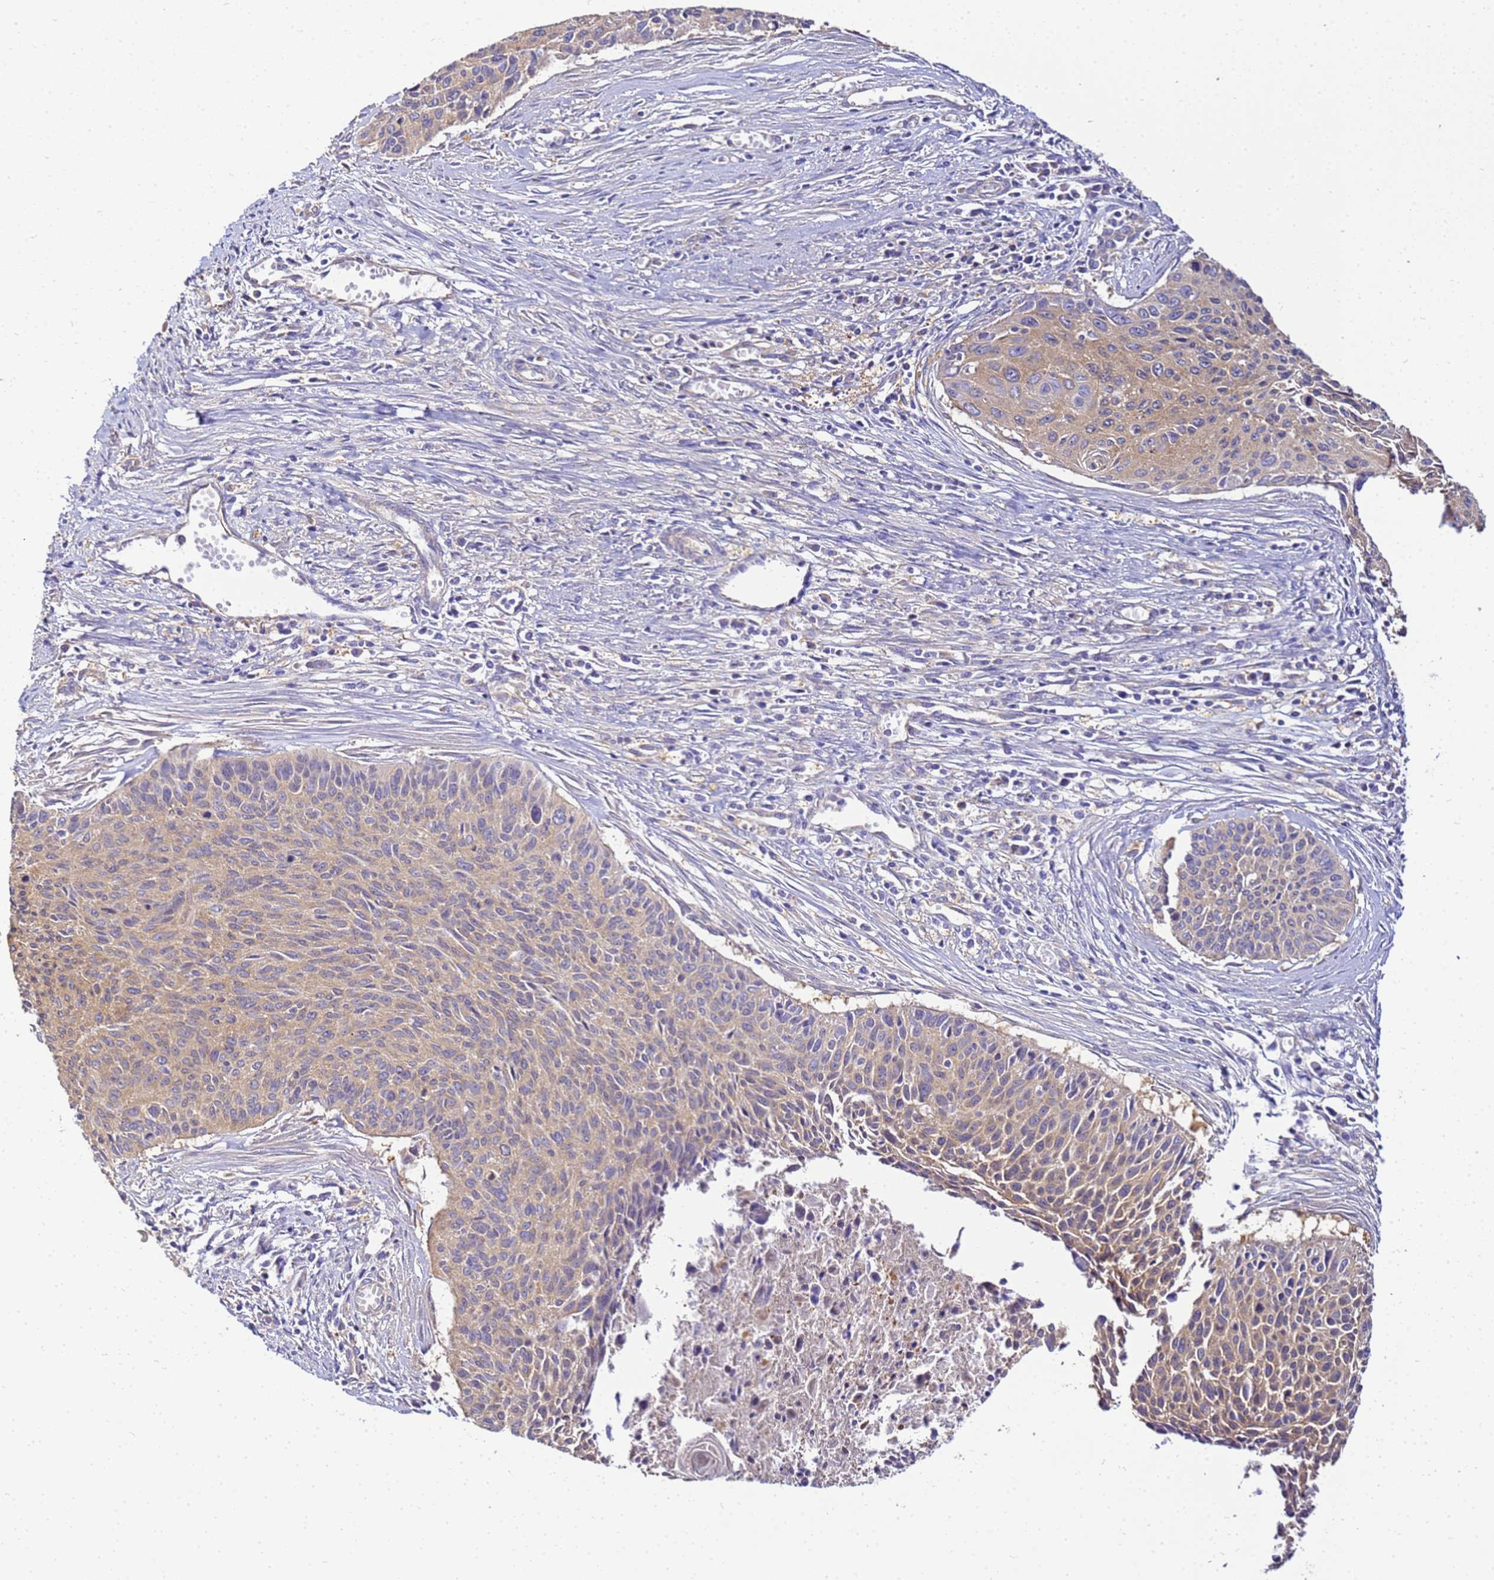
{"staining": {"intensity": "moderate", "quantity": ">75%", "location": "cytoplasmic/membranous"}, "tissue": "cervical cancer", "cell_type": "Tumor cells", "image_type": "cancer", "snomed": [{"axis": "morphology", "description": "Squamous cell carcinoma, NOS"}, {"axis": "topography", "description": "Cervix"}], "caption": "There is medium levels of moderate cytoplasmic/membranous expression in tumor cells of cervical cancer (squamous cell carcinoma), as demonstrated by immunohistochemical staining (brown color).", "gene": "NARS1", "patient": {"sex": "female", "age": 55}}